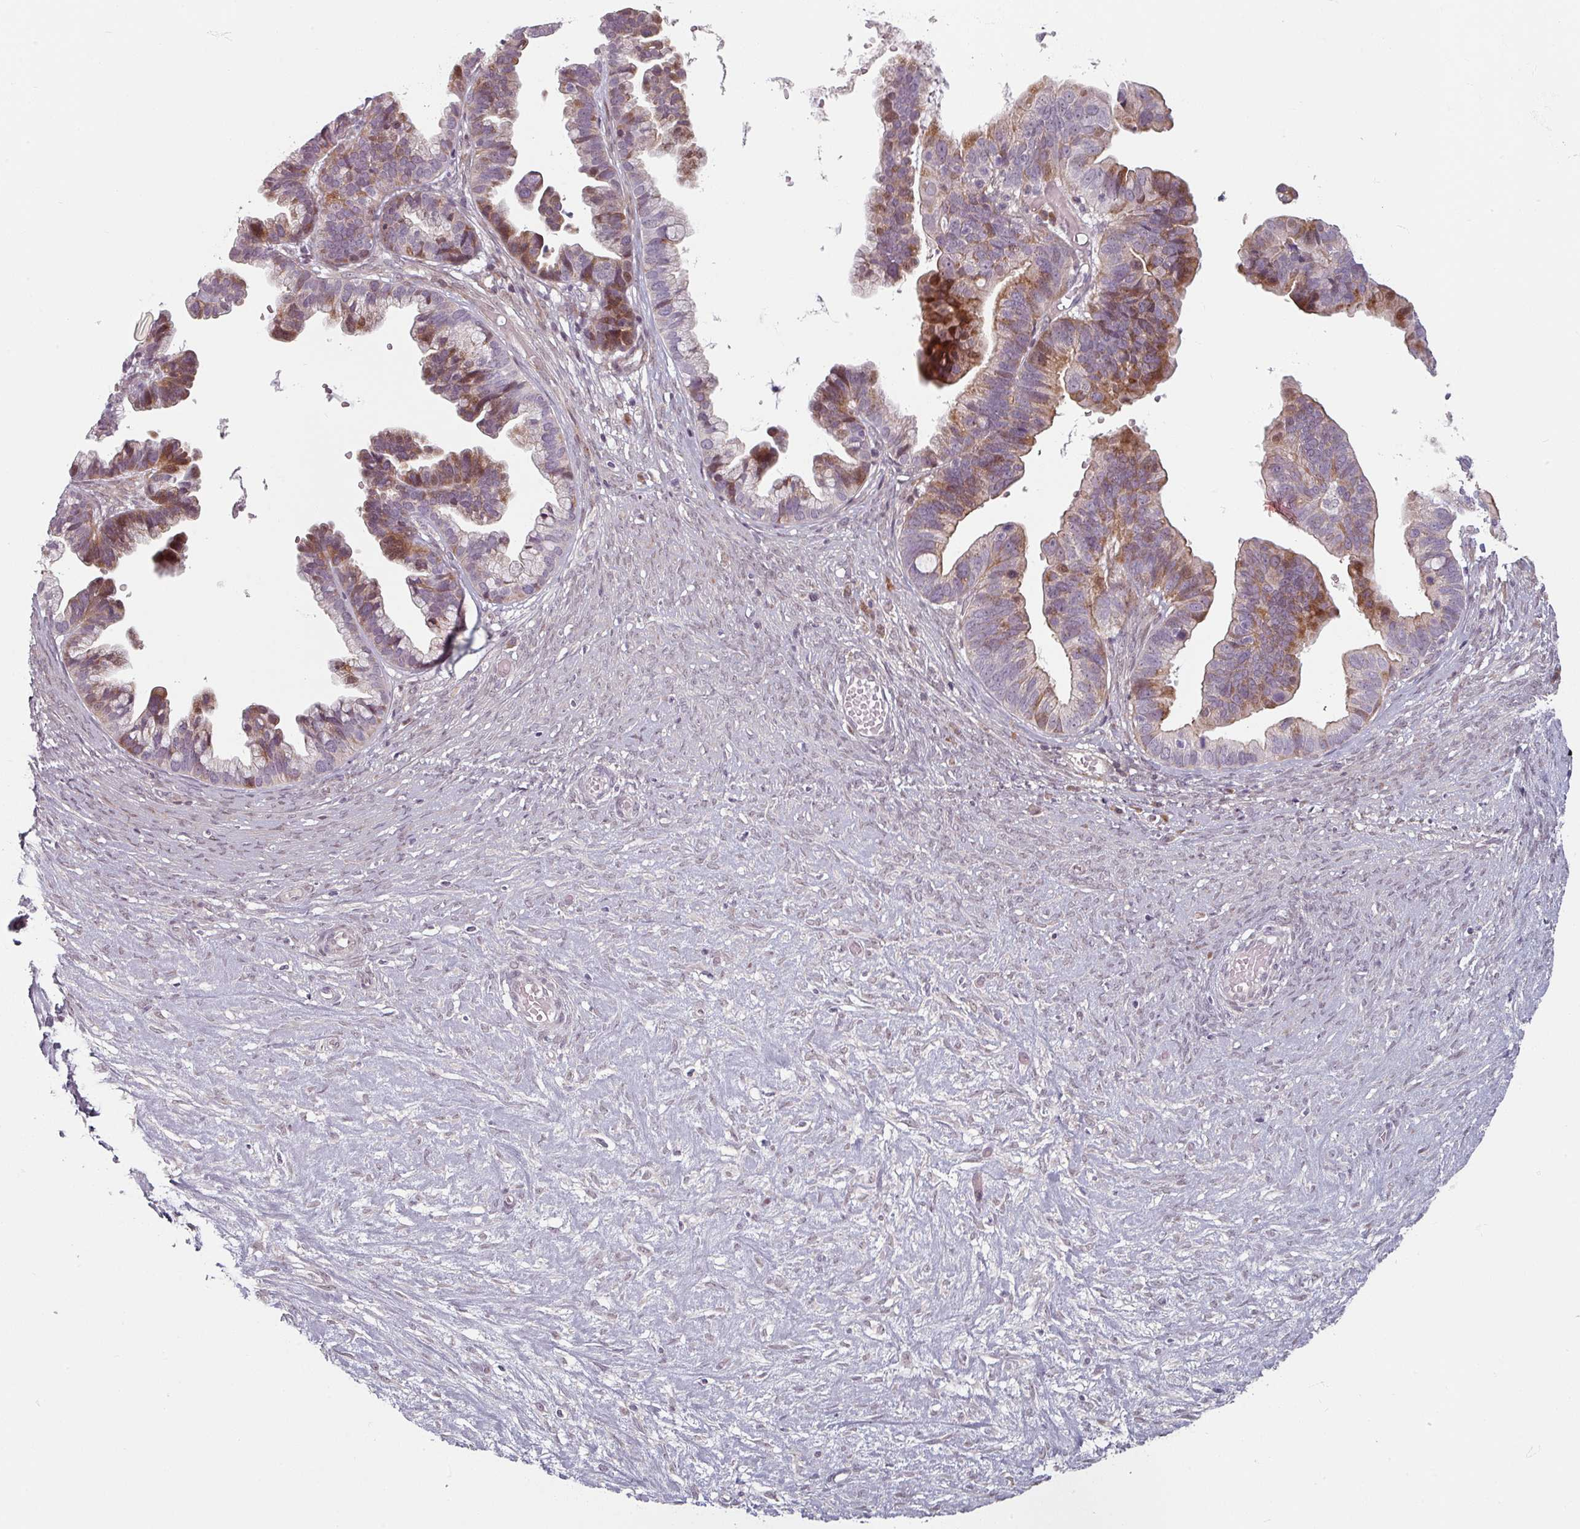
{"staining": {"intensity": "moderate", "quantity": "25%-75%", "location": "cytoplasmic/membranous"}, "tissue": "ovarian cancer", "cell_type": "Tumor cells", "image_type": "cancer", "snomed": [{"axis": "morphology", "description": "Cystadenocarcinoma, serous, NOS"}, {"axis": "topography", "description": "Ovary"}], "caption": "Immunohistochemical staining of ovarian cancer shows moderate cytoplasmic/membranous protein staining in about 25%-75% of tumor cells.", "gene": "CYB5RL", "patient": {"sex": "female", "age": 56}}